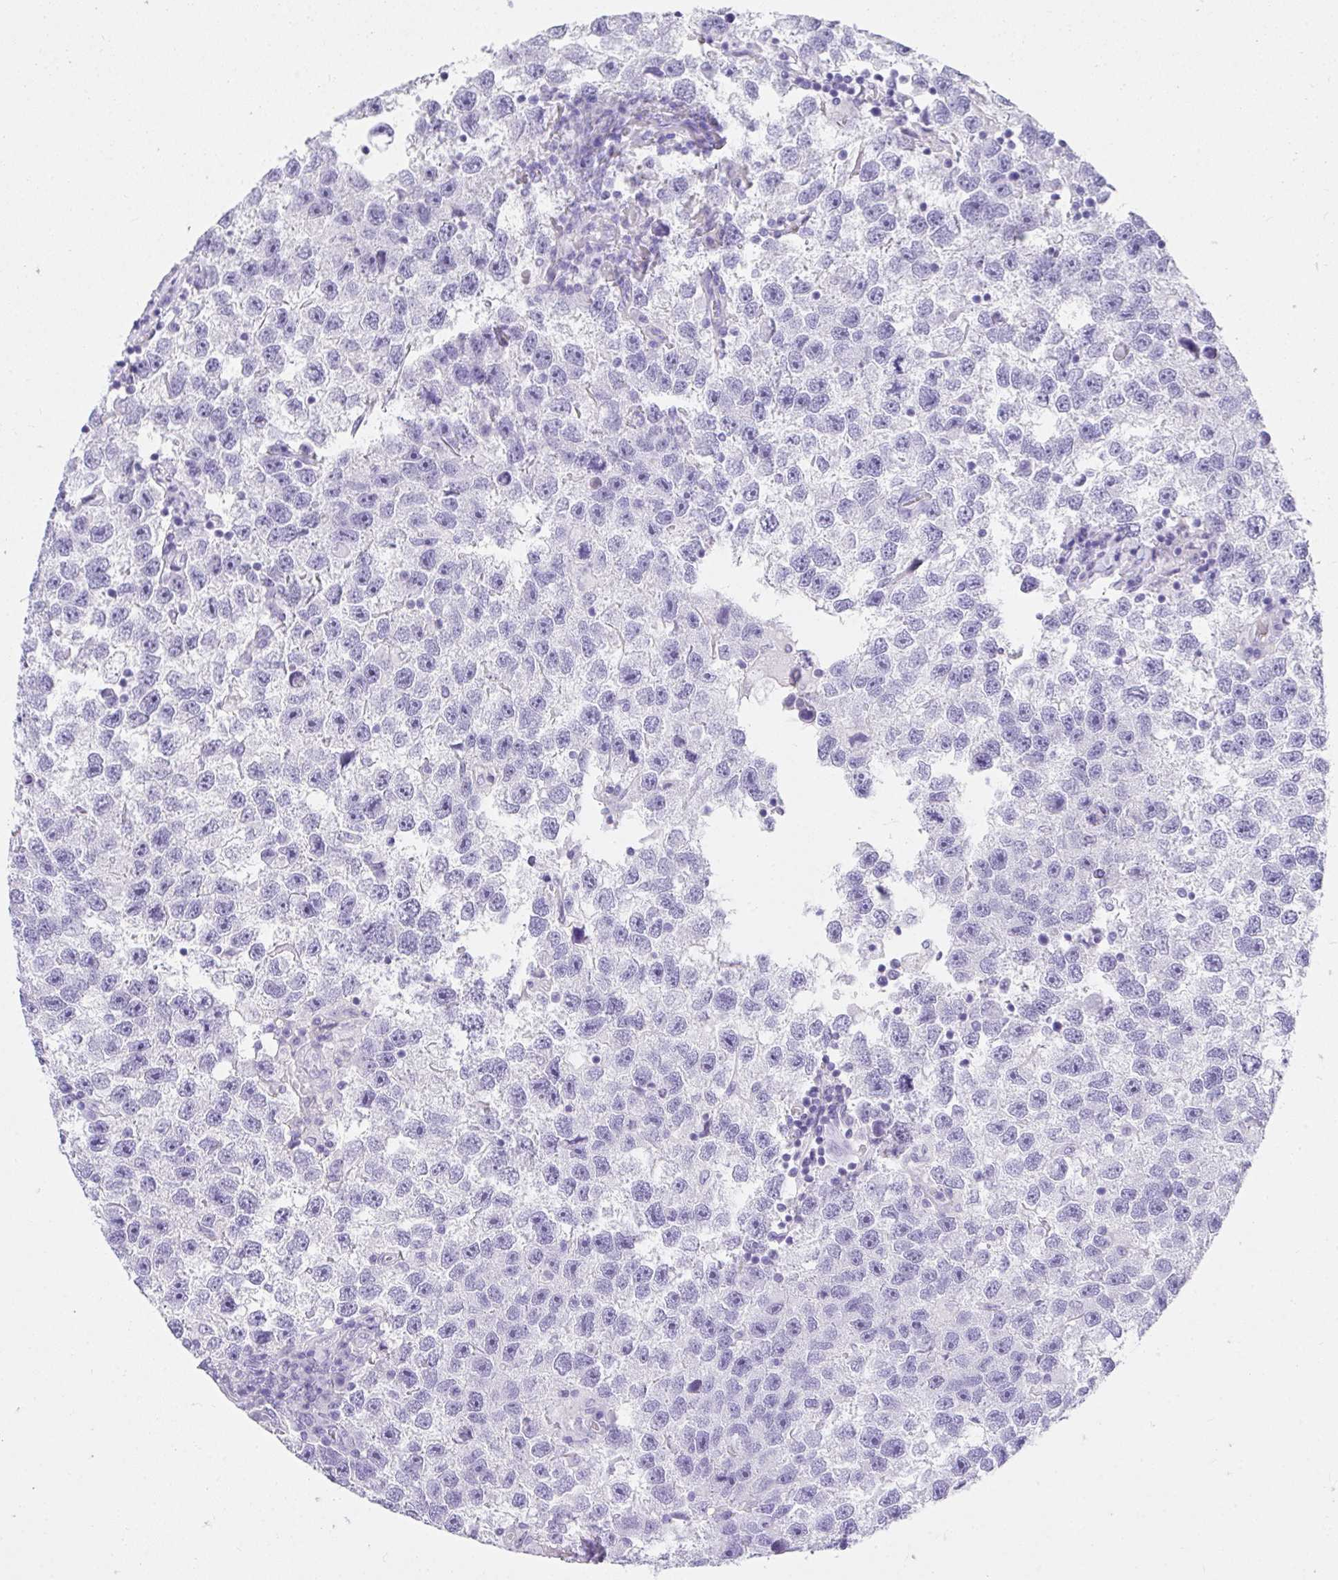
{"staining": {"intensity": "negative", "quantity": "none", "location": "none"}, "tissue": "testis cancer", "cell_type": "Tumor cells", "image_type": "cancer", "snomed": [{"axis": "morphology", "description": "Seminoma, NOS"}, {"axis": "topography", "description": "Testis"}], "caption": "An immunohistochemistry micrograph of testis cancer is shown. There is no staining in tumor cells of testis cancer.", "gene": "AVIL", "patient": {"sex": "male", "age": 26}}